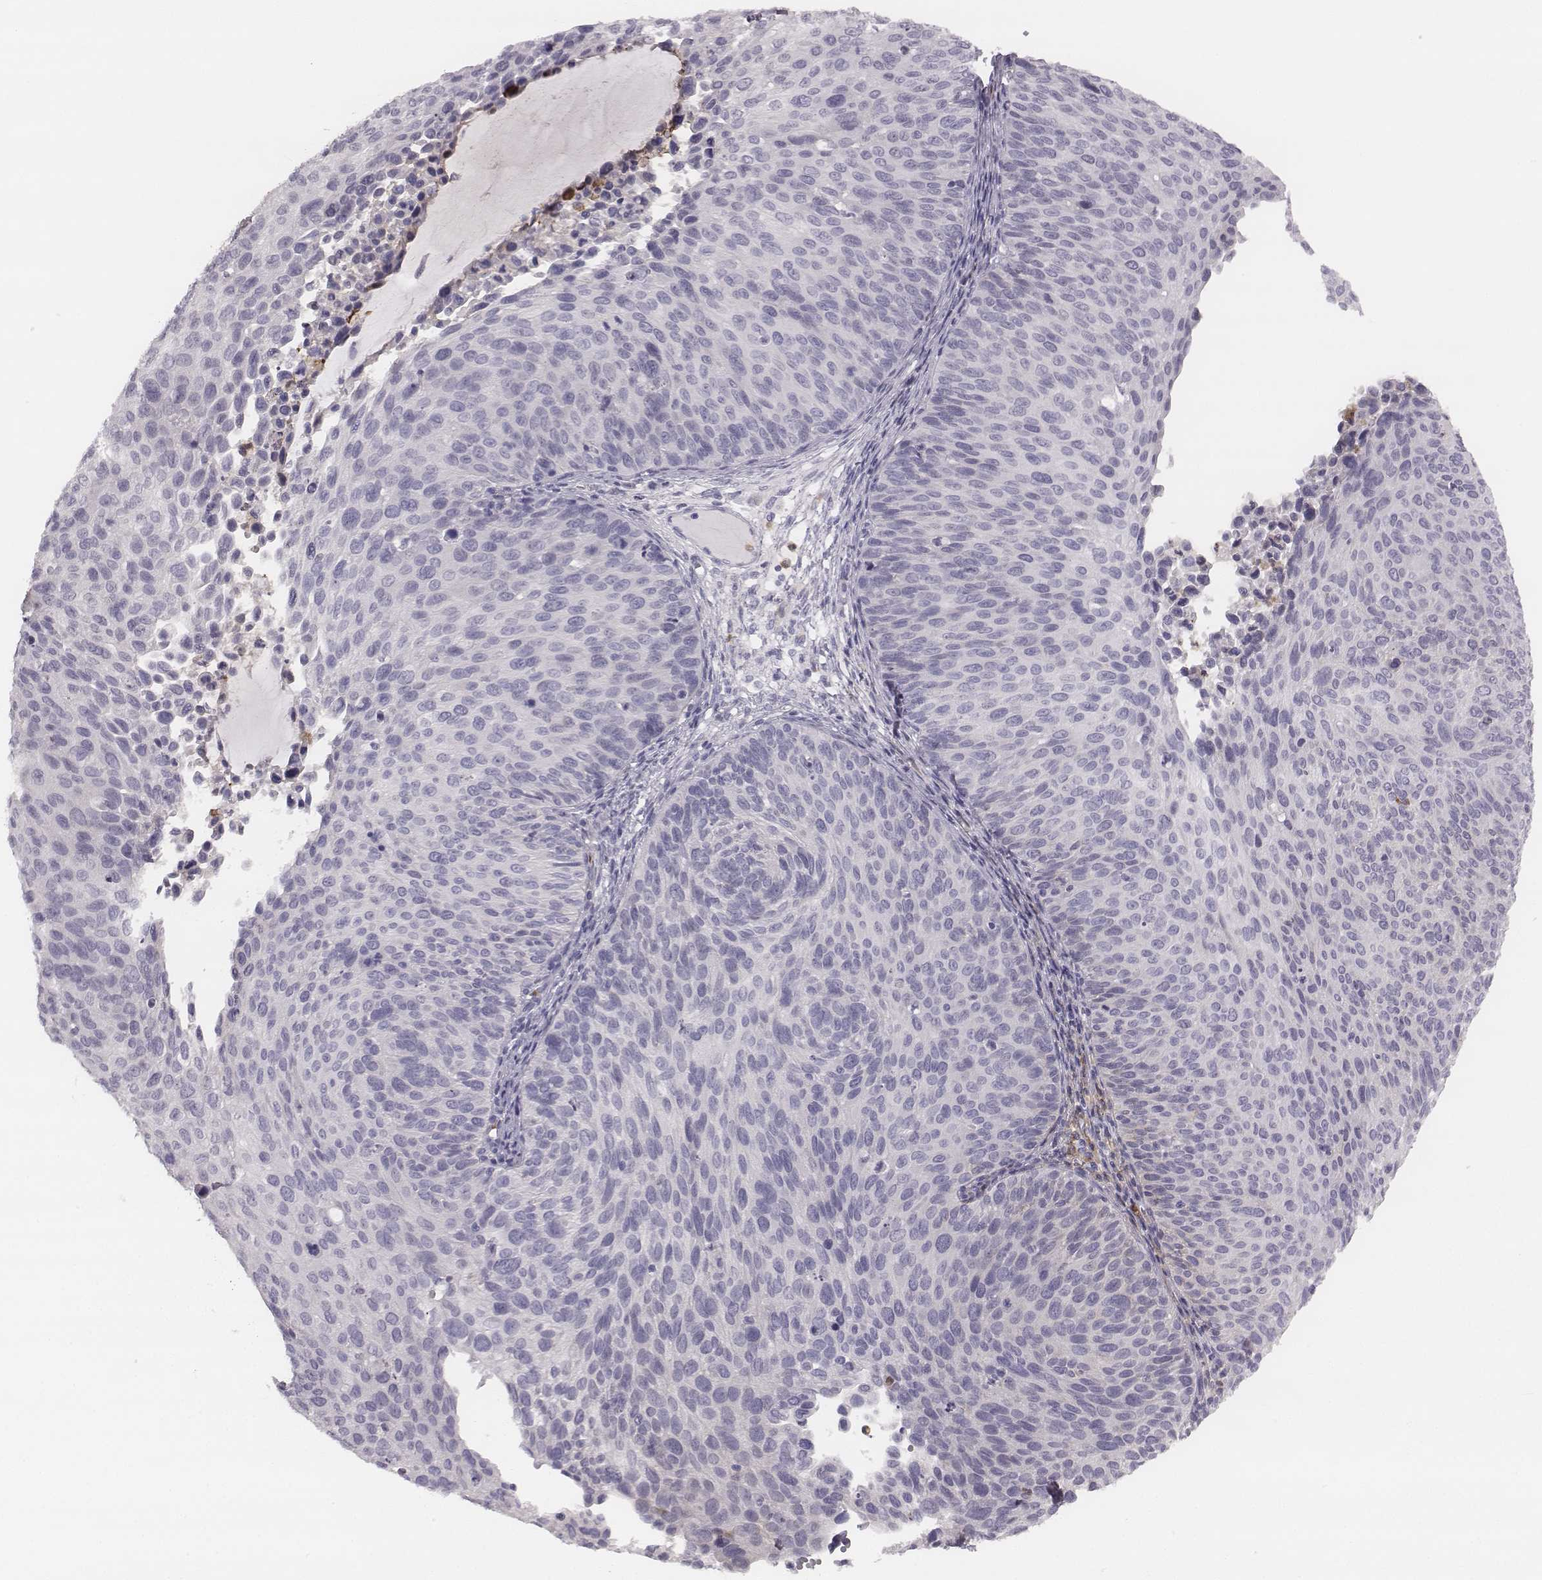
{"staining": {"intensity": "negative", "quantity": "none", "location": "none"}, "tissue": "cervical cancer", "cell_type": "Tumor cells", "image_type": "cancer", "snomed": [{"axis": "morphology", "description": "Squamous cell carcinoma, NOS"}, {"axis": "topography", "description": "Cervix"}], "caption": "There is no significant expression in tumor cells of squamous cell carcinoma (cervical).", "gene": "KCNJ12", "patient": {"sex": "female", "age": 36}}